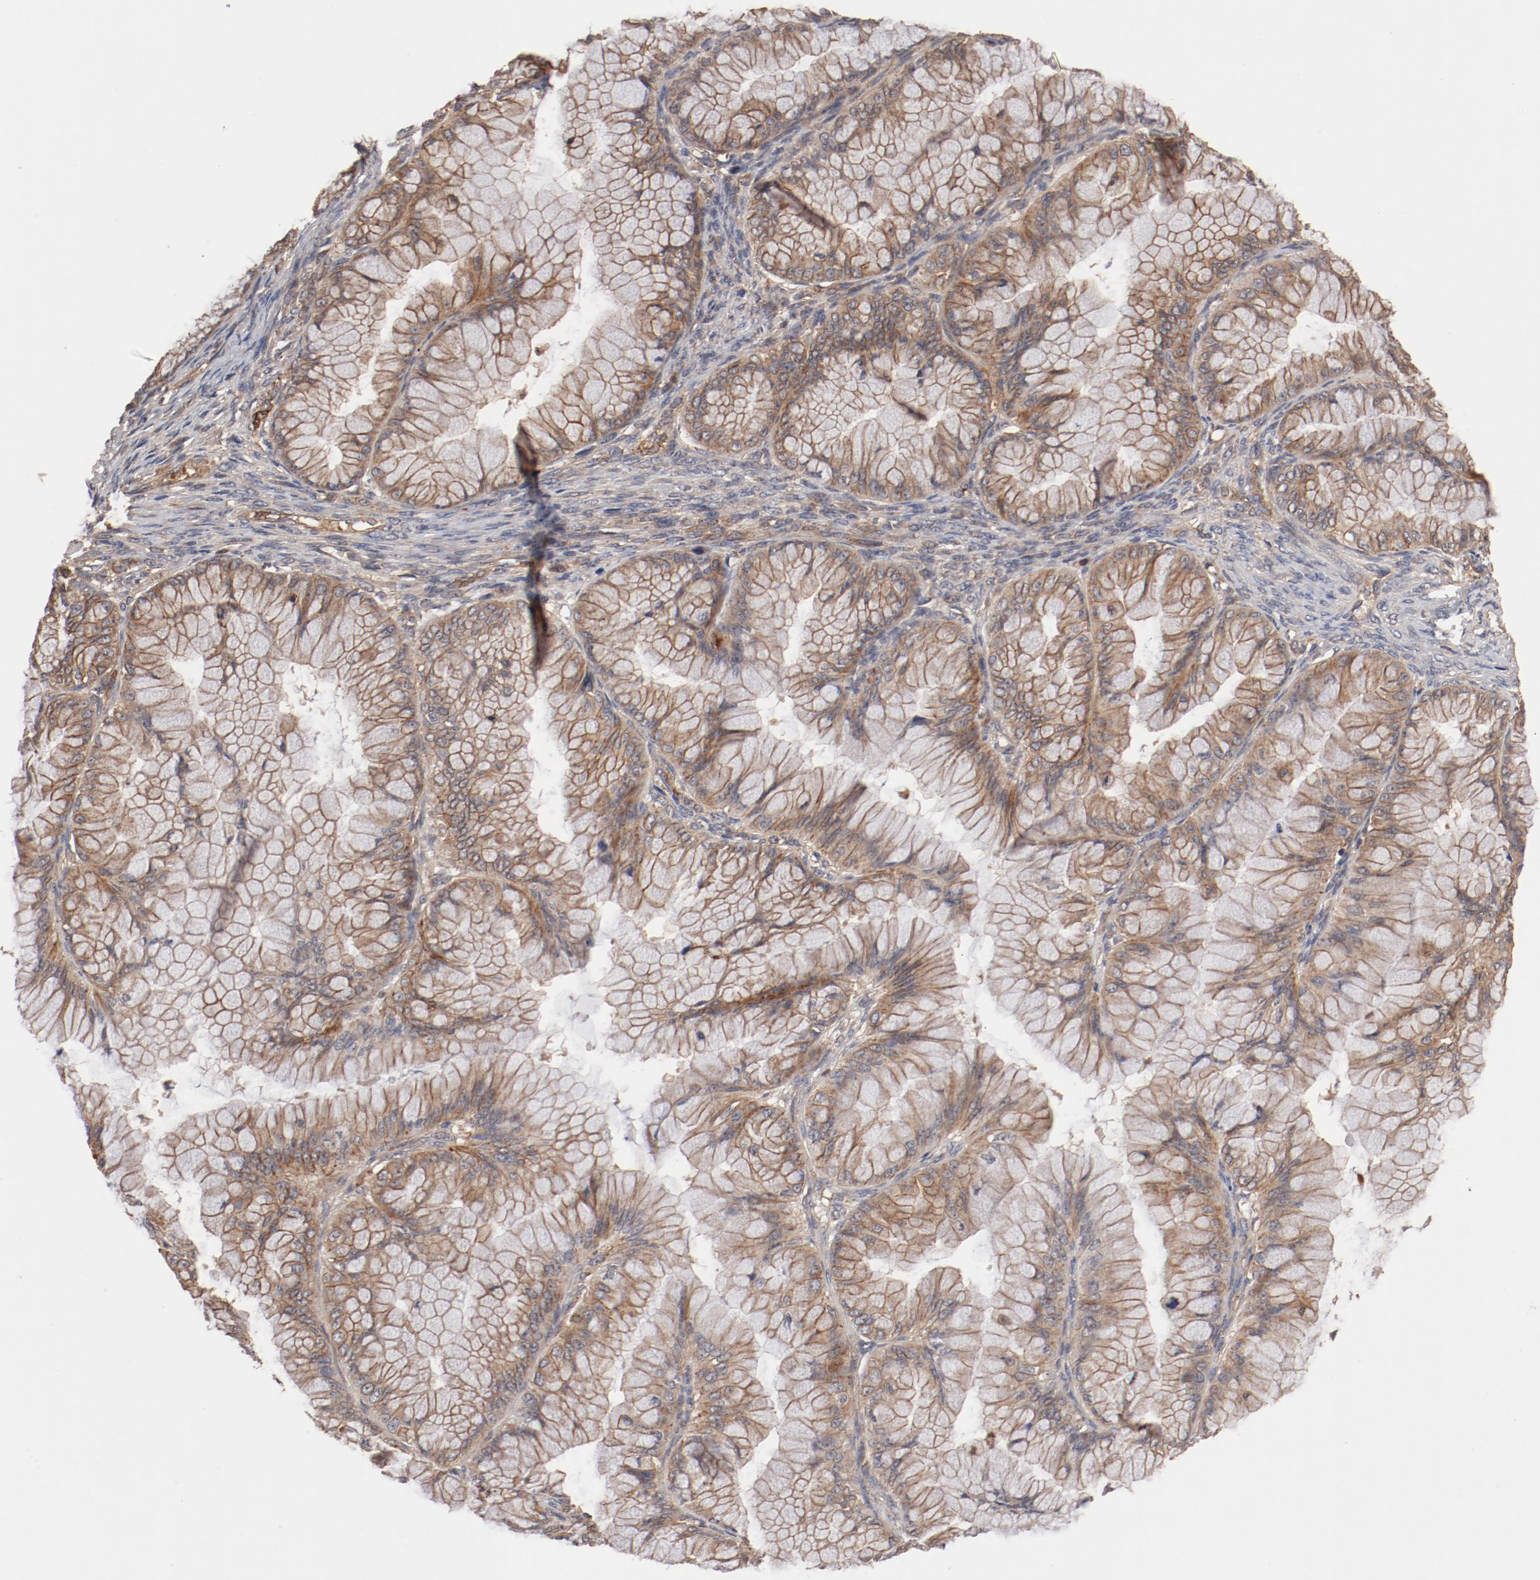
{"staining": {"intensity": "moderate", "quantity": ">75%", "location": "cytoplasmic/membranous"}, "tissue": "ovarian cancer", "cell_type": "Tumor cells", "image_type": "cancer", "snomed": [{"axis": "morphology", "description": "Cystadenocarcinoma, mucinous, NOS"}, {"axis": "topography", "description": "Ovary"}], "caption": "High-power microscopy captured an immunohistochemistry histopathology image of ovarian mucinous cystadenocarcinoma, revealing moderate cytoplasmic/membranous expression in about >75% of tumor cells.", "gene": "GUF1", "patient": {"sex": "female", "age": 63}}